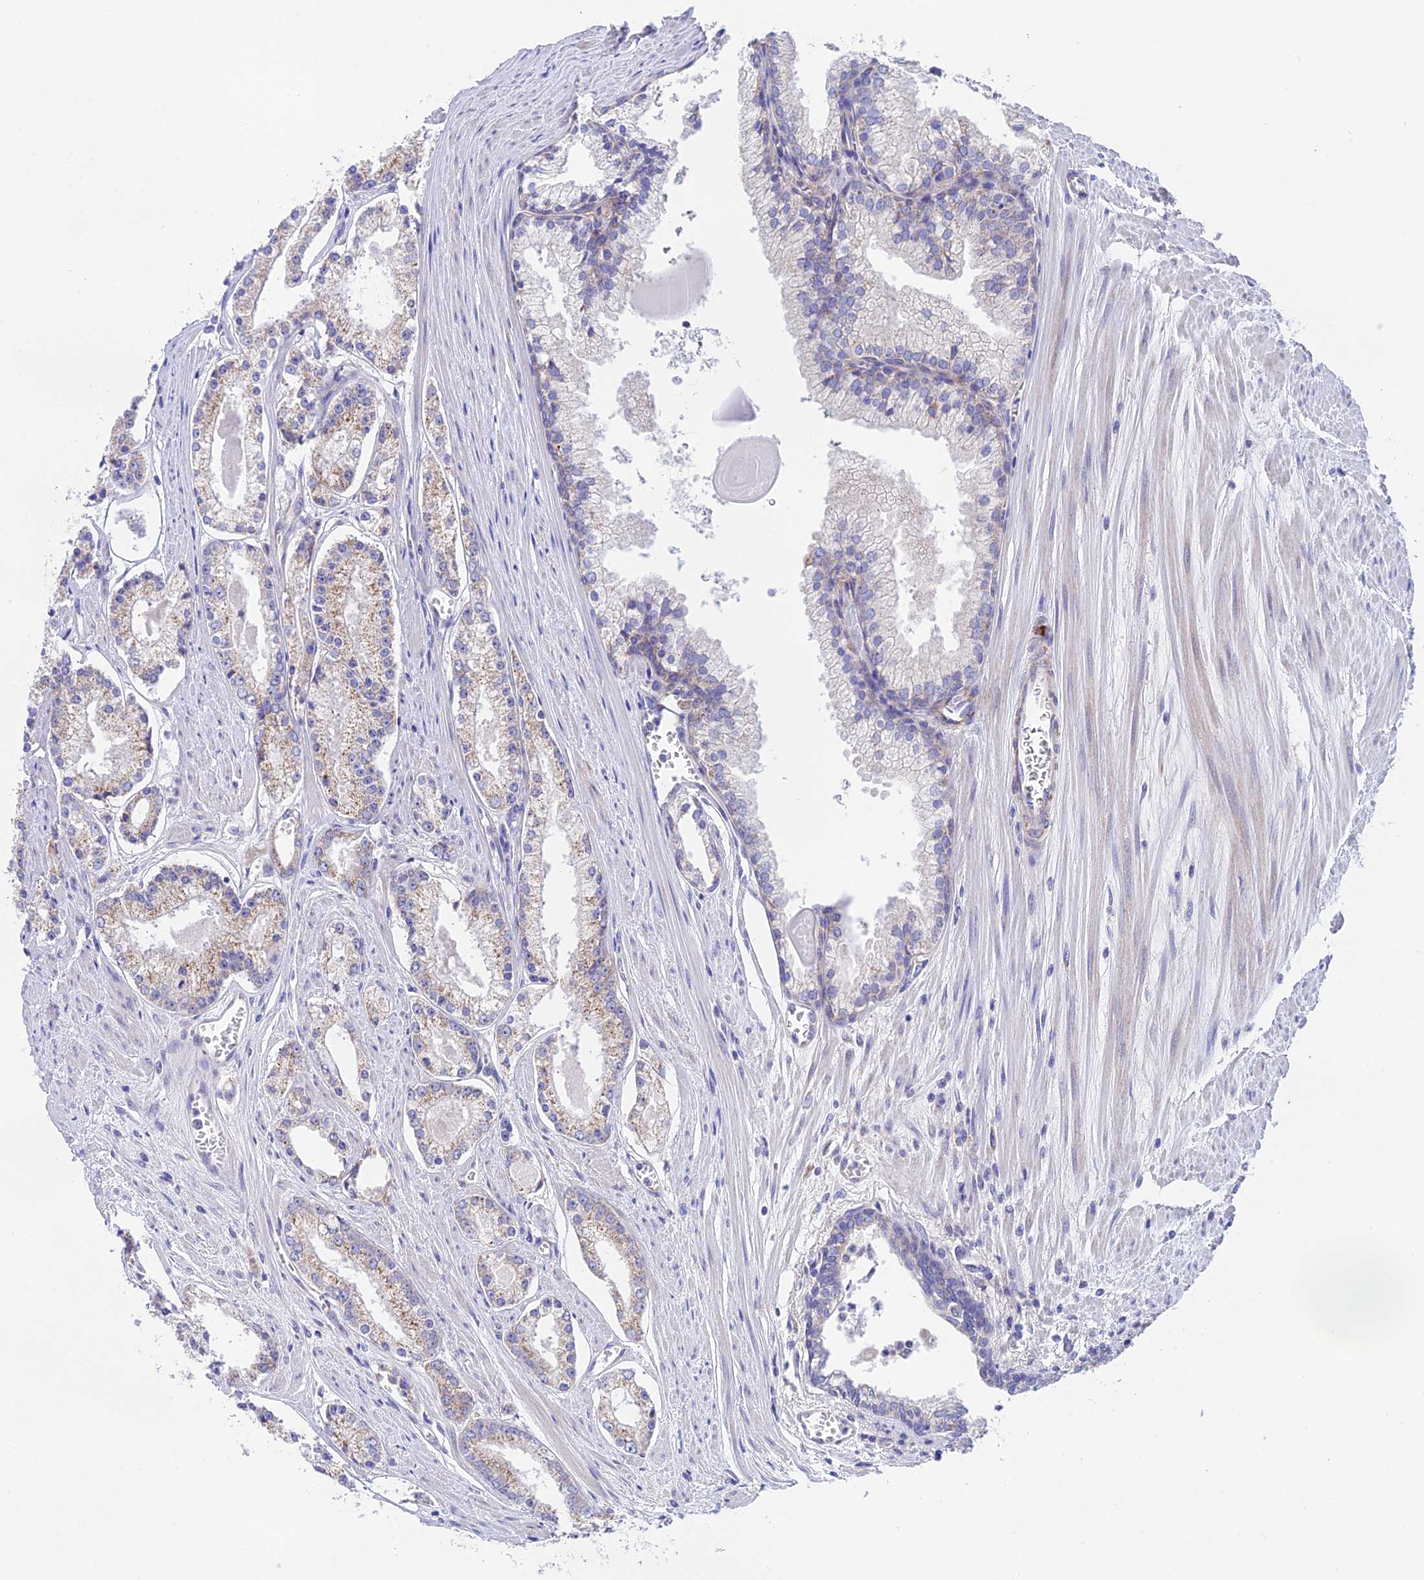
{"staining": {"intensity": "weak", "quantity": "<25%", "location": "cytoplasmic/membranous"}, "tissue": "prostate cancer", "cell_type": "Tumor cells", "image_type": "cancer", "snomed": [{"axis": "morphology", "description": "Adenocarcinoma, Low grade"}, {"axis": "topography", "description": "Prostate"}], "caption": "Immunohistochemistry (IHC) of prostate cancer (adenocarcinoma (low-grade)) demonstrates no staining in tumor cells.", "gene": "HSDL2", "patient": {"sex": "male", "age": 54}}